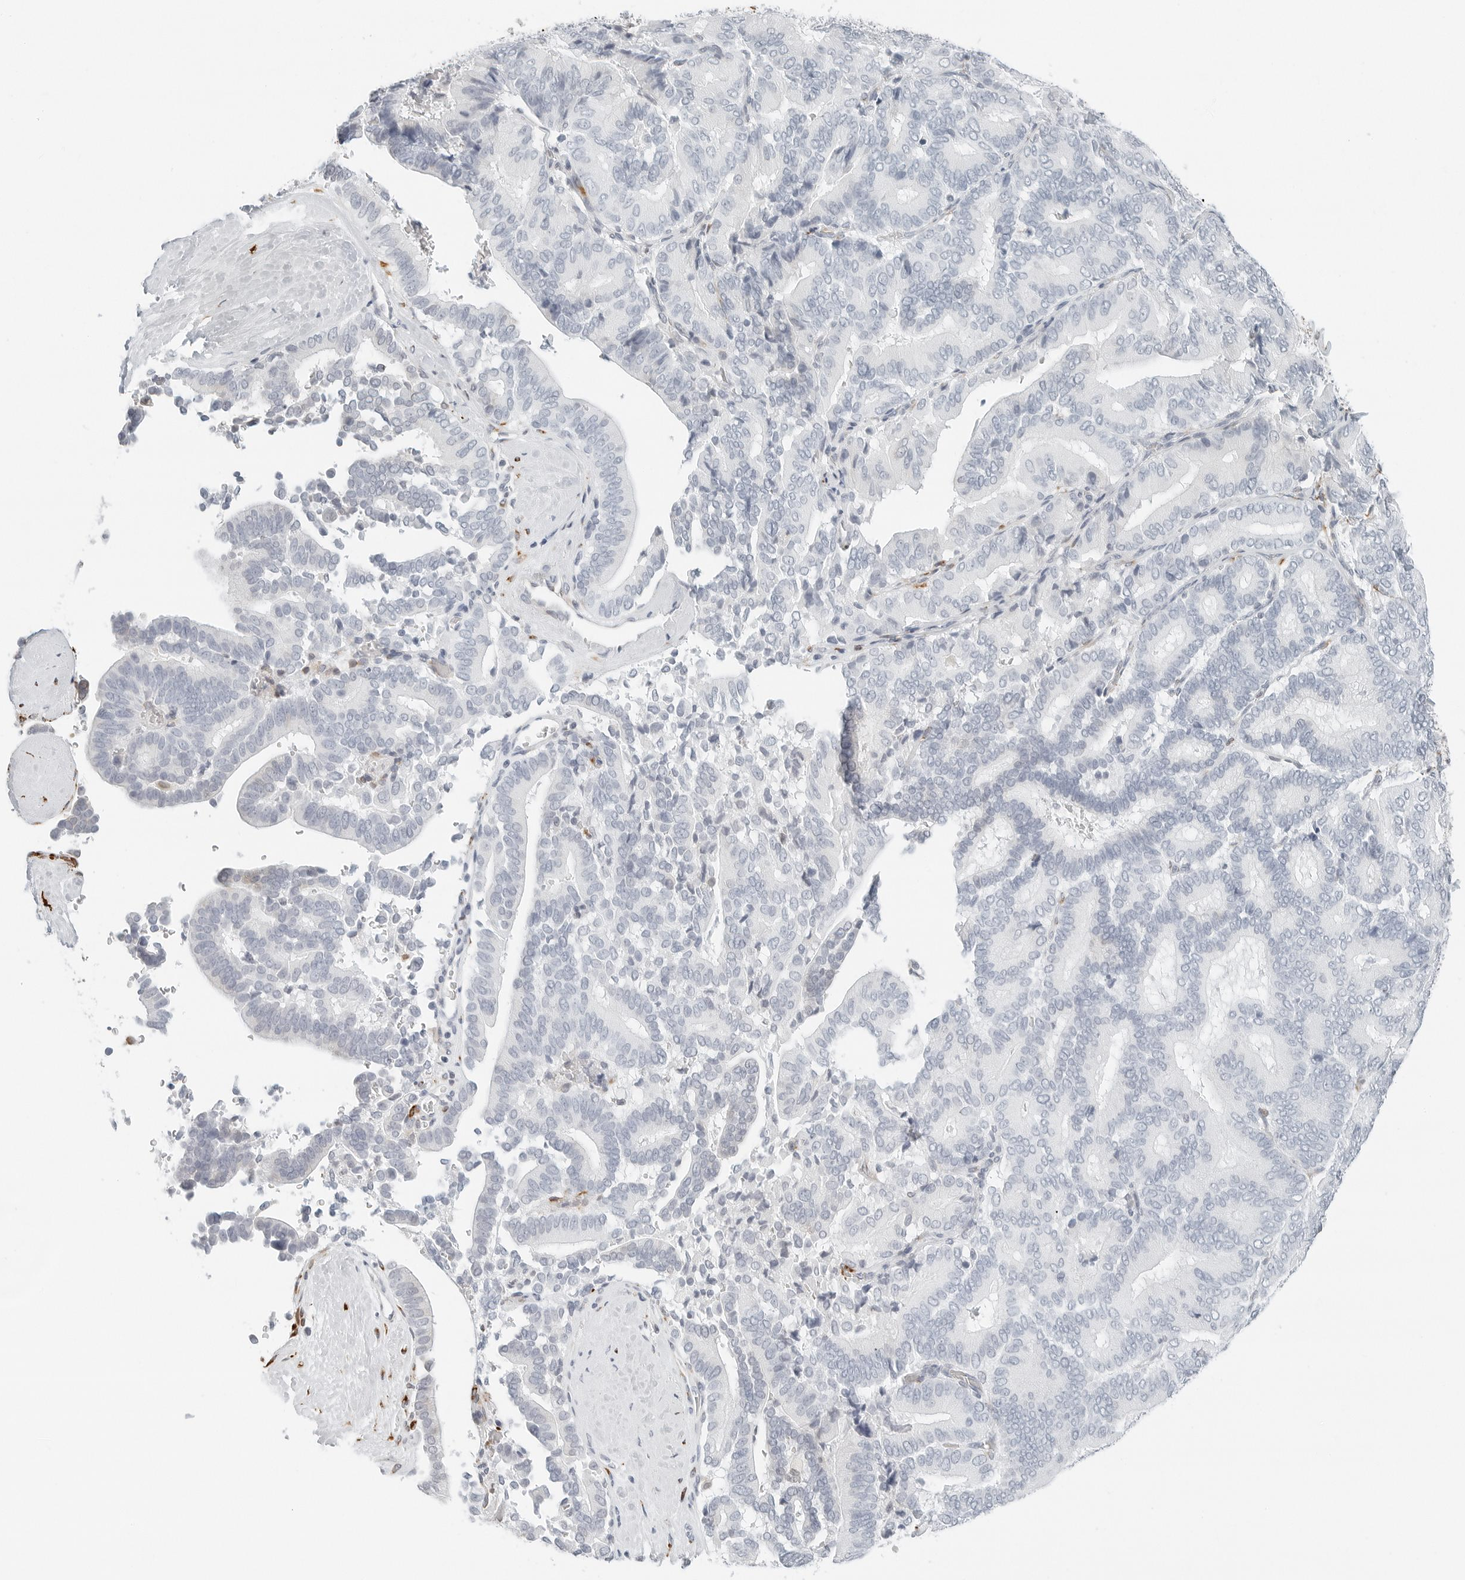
{"staining": {"intensity": "negative", "quantity": "none", "location": "none"}, "tissue": "liver cancer", "cell_type": "Tumor cells", "image_type": "cancer", "snomed": [{"axis": "morphology", "description": "Cholangiocarcinoma"}, {"axis": "topography", "description": "Liver"}], "caption": "High power microscopy photomicrograph of an immunohistochemistry photomicrograph of liver cancer (cholangiocarcinoma), revealing no significant staining in tumor cells.", "gene": "P4HA2", "patient": {"sex": "female", "age": 75}}